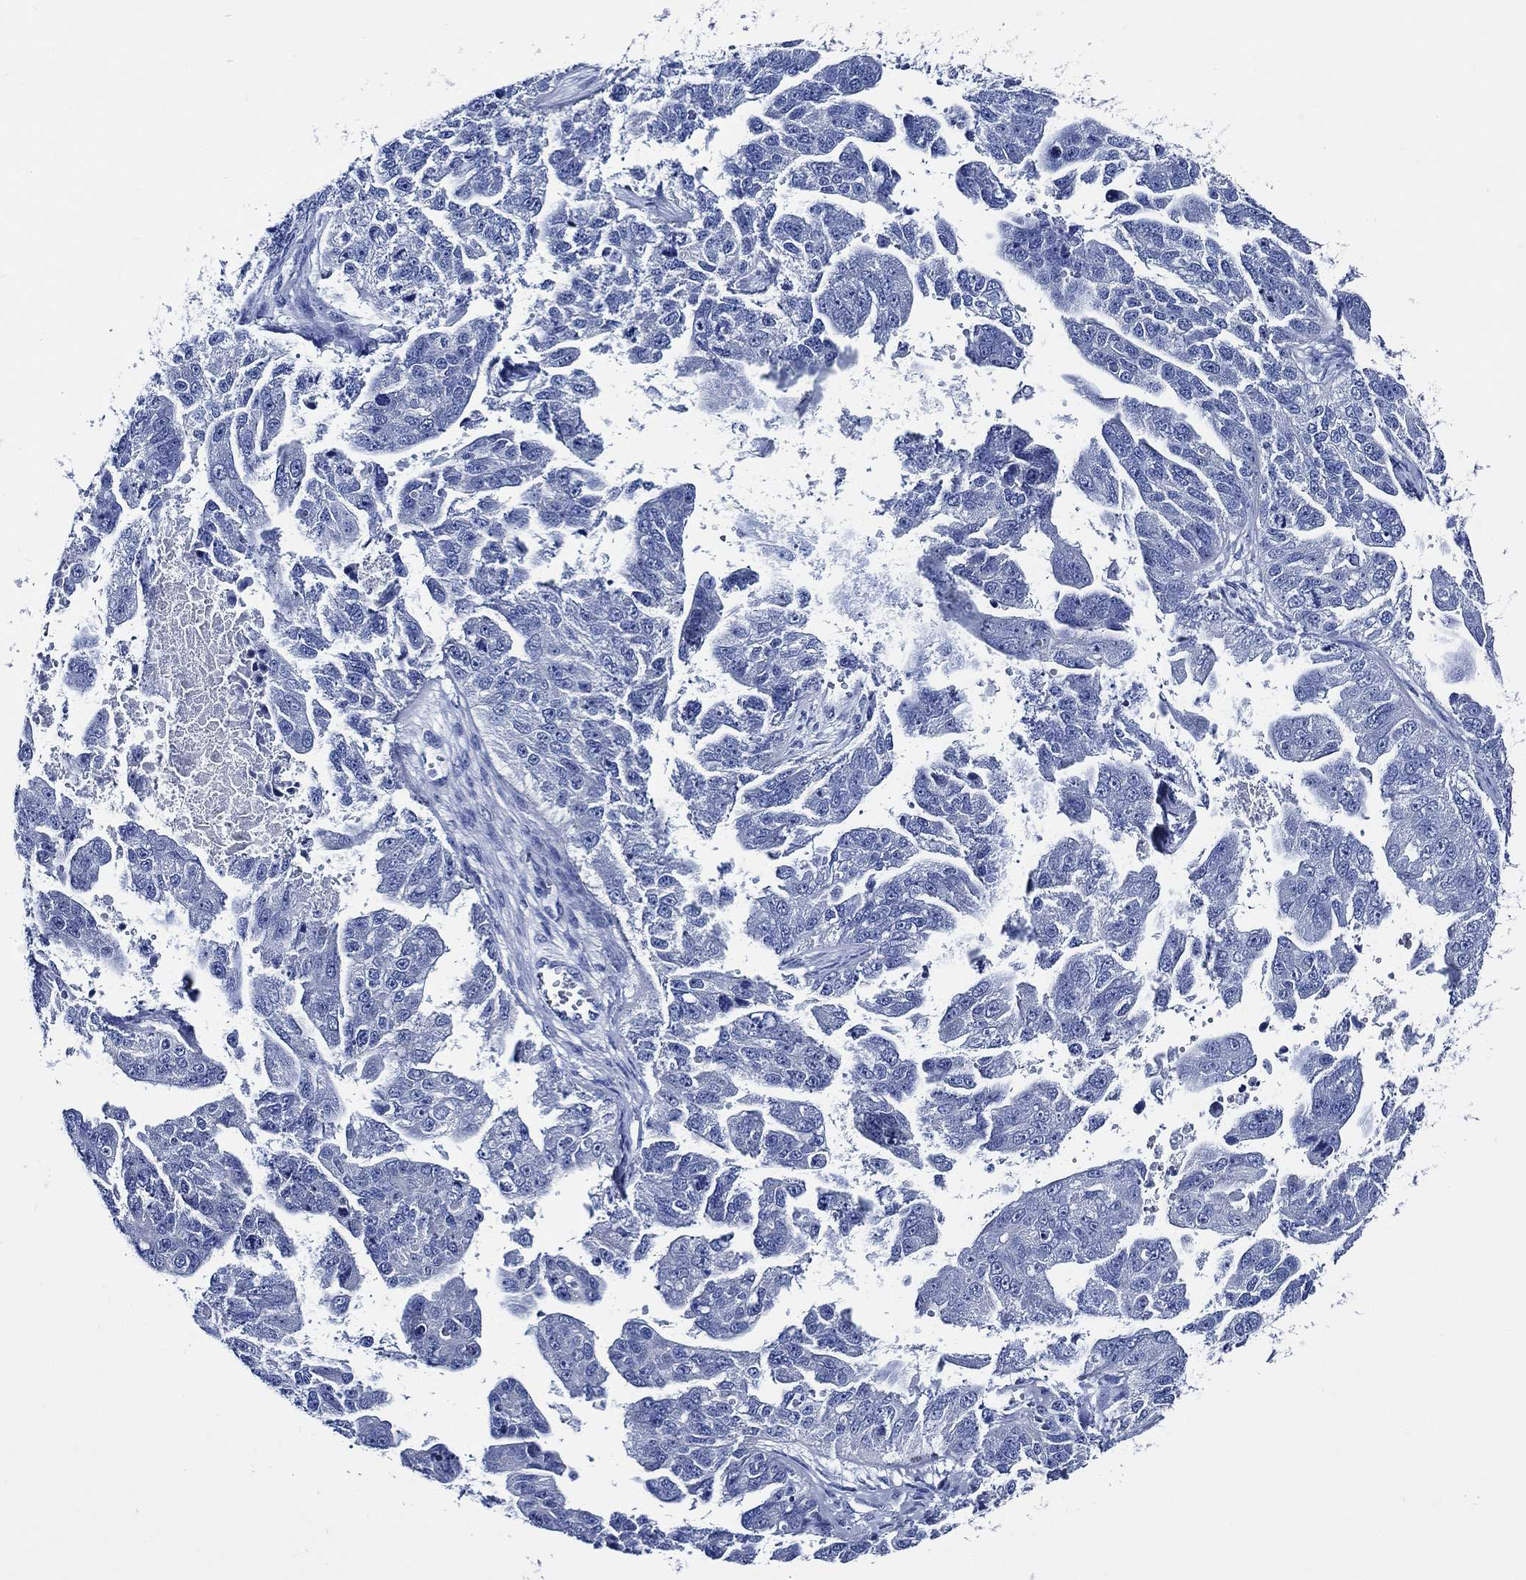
{"staining": {"intensity": "negative", "quantity": "none", "location": "none"}, "tissue": "ovarian cancer", "cell_type": "Tumor cells", "image_type": "cancer", "snomed": [{"axis": "morphology", "description": "Cystadenocarcinoma, serous, NOS"}, {"axis": "topography", "description": "Ovary"}], "caption": "Immunohistochemistry (IHC) histopathology image of human serous cystadenocarcinoma (ovarian) stained for a protein (brown), which demonstrates no expression in tumor cells.", "gene": "WDR62", "patient": {"sex": "female", "age": 58}}